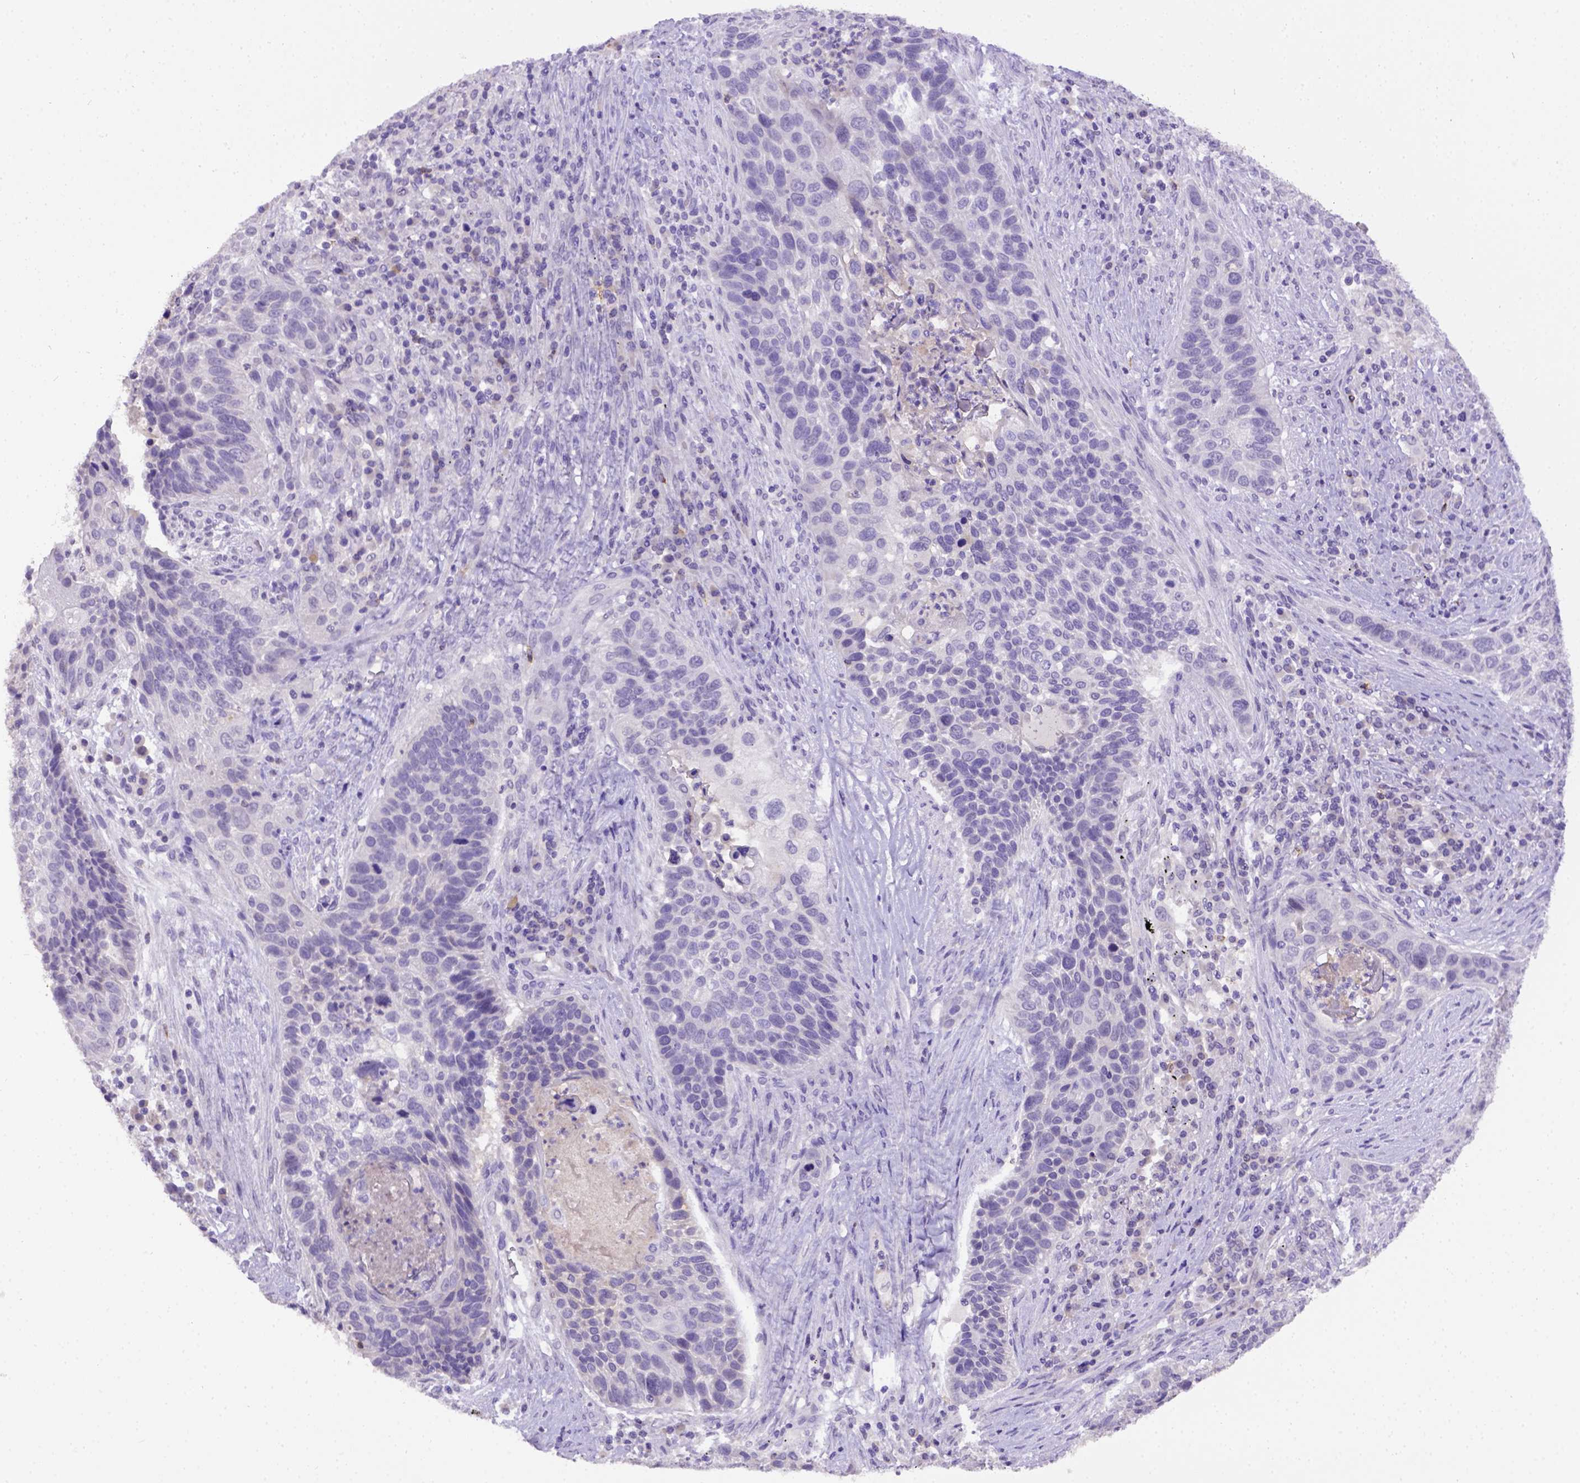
{"staining": {"intensity": "negative", "quantity": "none", "location": "none"}, "tissue": "lung cancer", "cell_type": "Tumor cells", "image_type": "cancer", "snomed": [{"axis": "morphology", "description": "Squamous cell carcinoma, NOS"}, {"axis": "morphology", "description": "Squamous cell carcinoma, metastatic, NOS"}, {"axis": "topography", "description": "Lung"}, {"axis": "topography", "description": "Pleura, NOS"}], "caption": "A high-resolution histopathology image shows IHC staining of lung cancer (squamous cell carcinoma), which shows no significant staining in tumor cells.", "gene": "B3GAT1", "patient": {"sex": "male", "age": 72}}